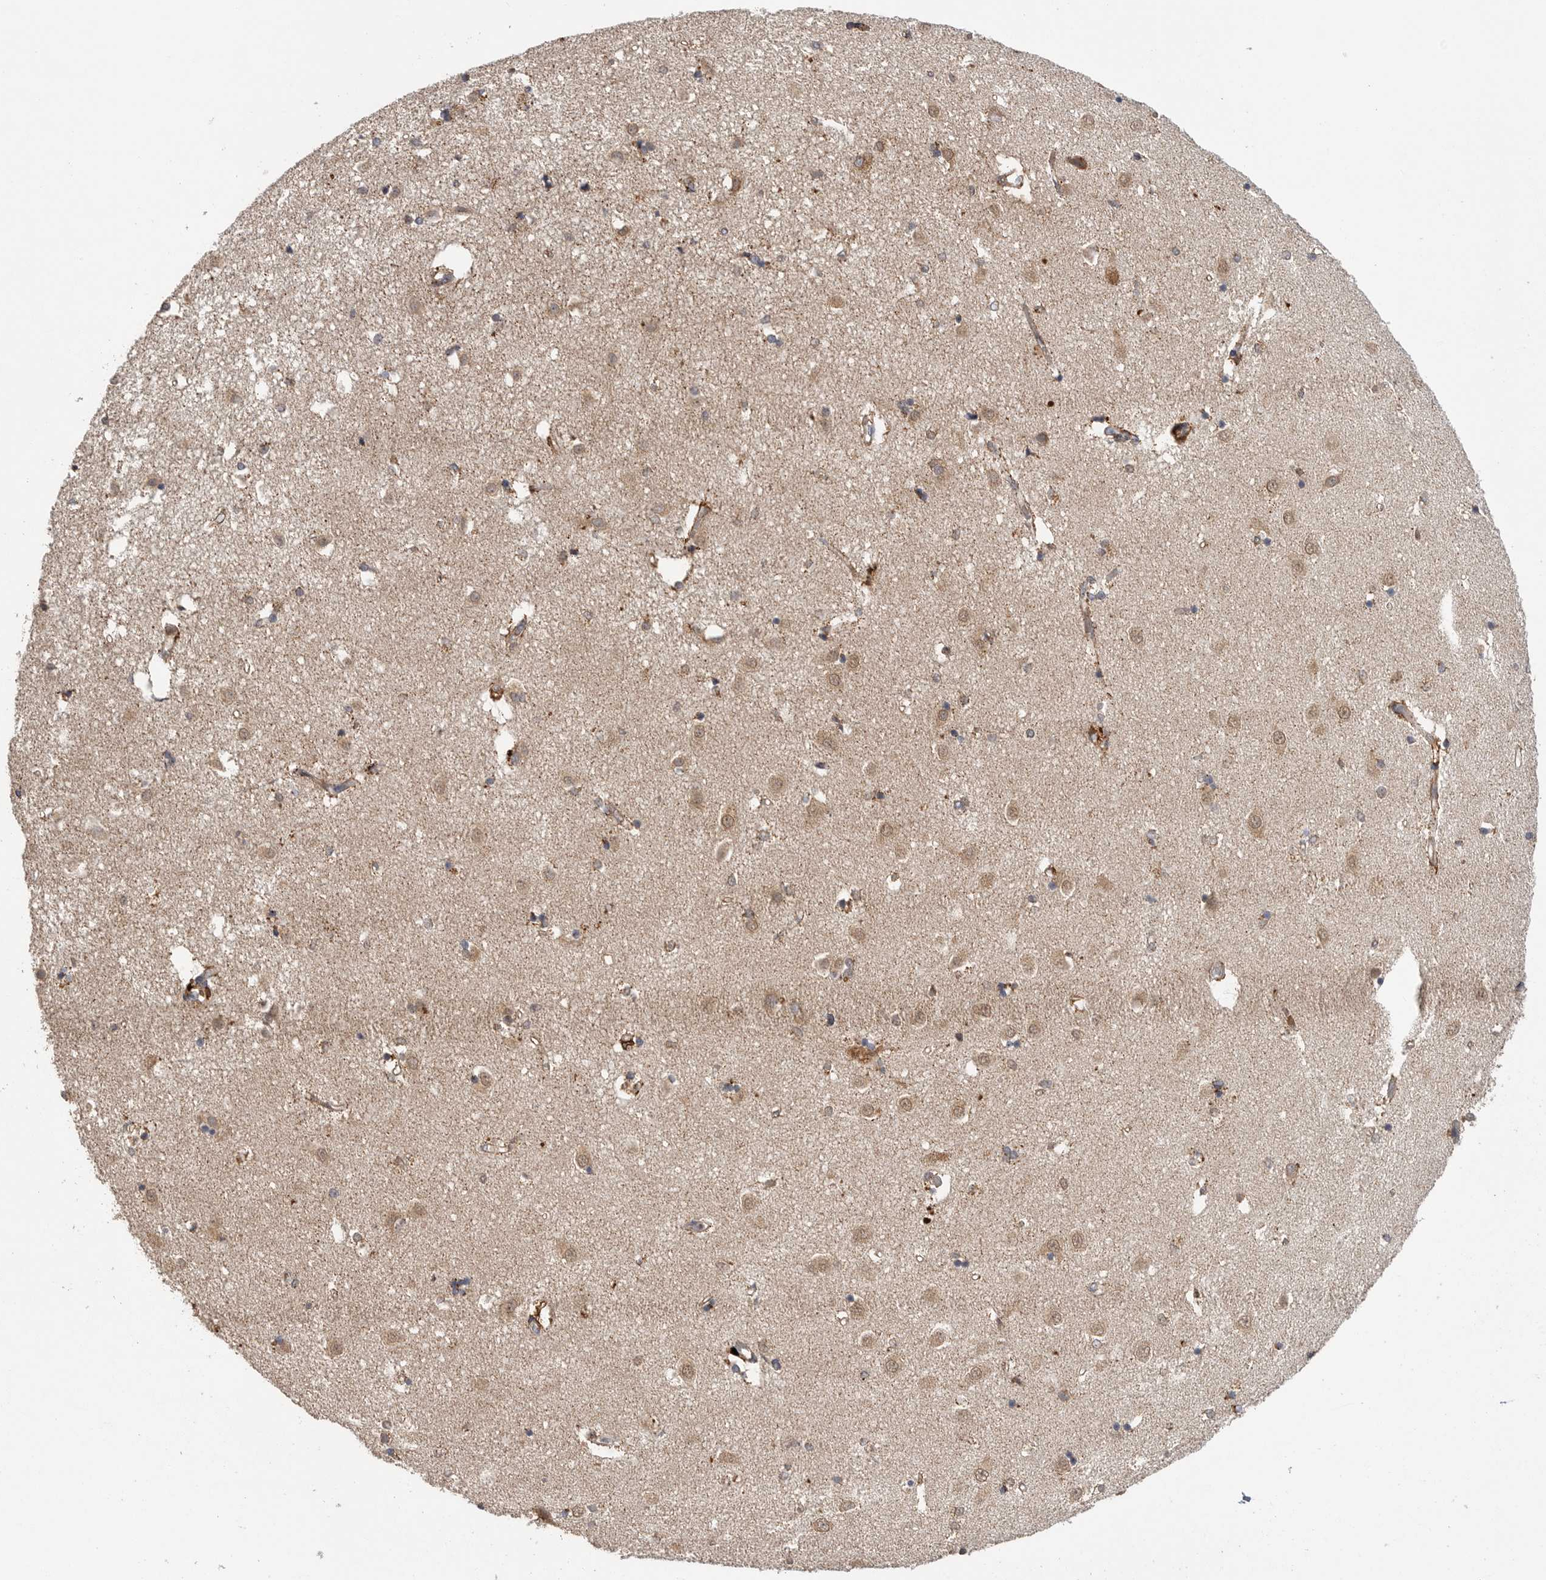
{"staining": {"intensity": "moderate", "quantity": "25%-75%", "location": "cytoplasmic/membranous"}, "tissue": "caudate", "cell_type": "Glial cells", "image_type": "normal", "snomed": [{"axis": "morphology", "description": "Normal tissue, NOS"}, {"axis": "topography", "description": "Lateral ventricle wall"}], "caption": "Protein staining displays moderate cytoplasmic/membranous positivity in approximately 25%-75% of glial cells in benign caudate.", "gene": "GALNS", "patient": {"sex": "male", "age": 45}}